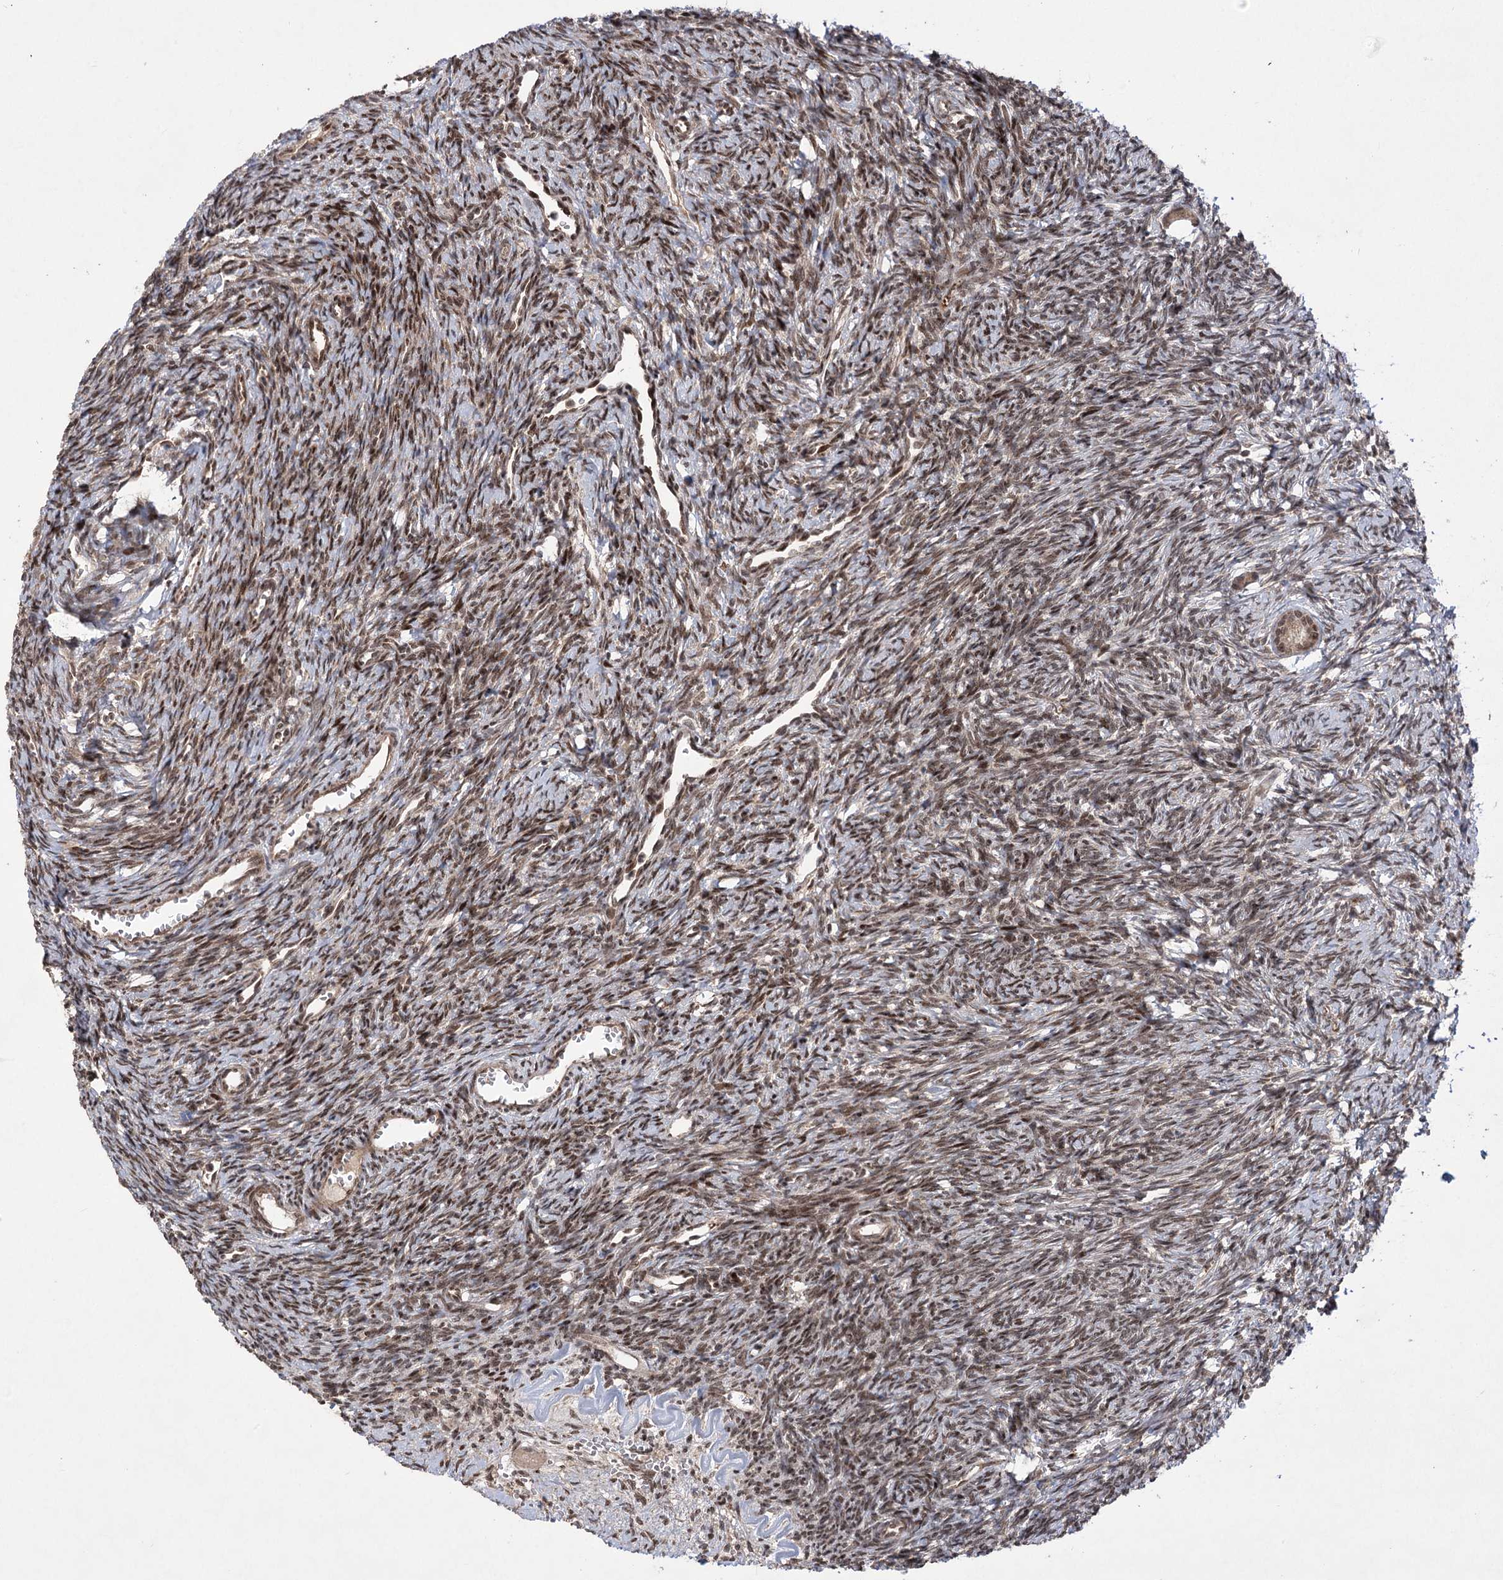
{"staining": {"intensity": "weak", "quantity": ">75%", "location": "cytoplasmic/membranous,nuclear"}, "tissue": "ovary", "cell_type": "Follicle cells", "image_type": "normal", "snomed": [{"axis": "morphology", "description": "Normal tissue, NOS"}, {"axis": "topography", "description": "Ovary"}], "caption": "Follicle cells demonstrate weak cytoplasmic/membranous,nuclear positivity in about >75% of cells in benign ovary.", "gene": "TENM2", "patient": {"sex": "female", "age": 39}}